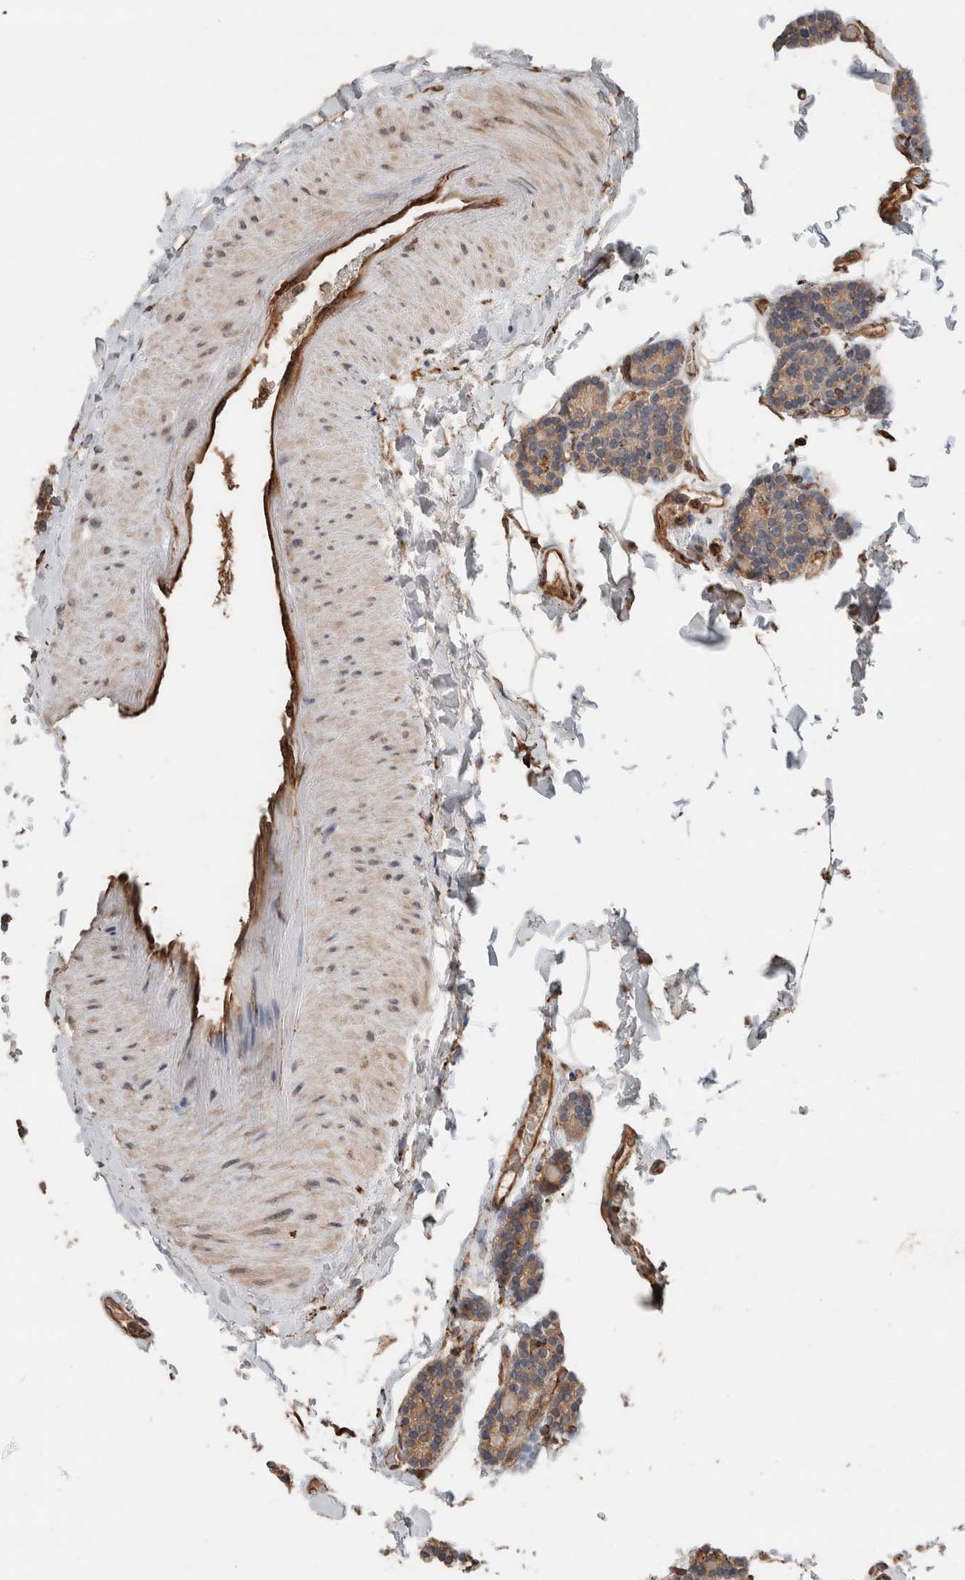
{"staining": {"intensity": "weak", "quantity": "<25%", "location": "cytoplasmic/membranous"}, "tissue": "parathyroid gland", "cell_type": "Glandular cells", "image_type": "normal", "snomed": [{"axis": "morphology", "description": "Normal tissue, NOS"}, {"axis": "topography", "description": "Parathyroid gland"}], "caption": "This is an immunohistochemistry photomicrograph of unremarkable parathyroid gland. There is no staining in glandular cells.", "gene": "ERAP2", "patient": {"sex": "male", "age": 52}}